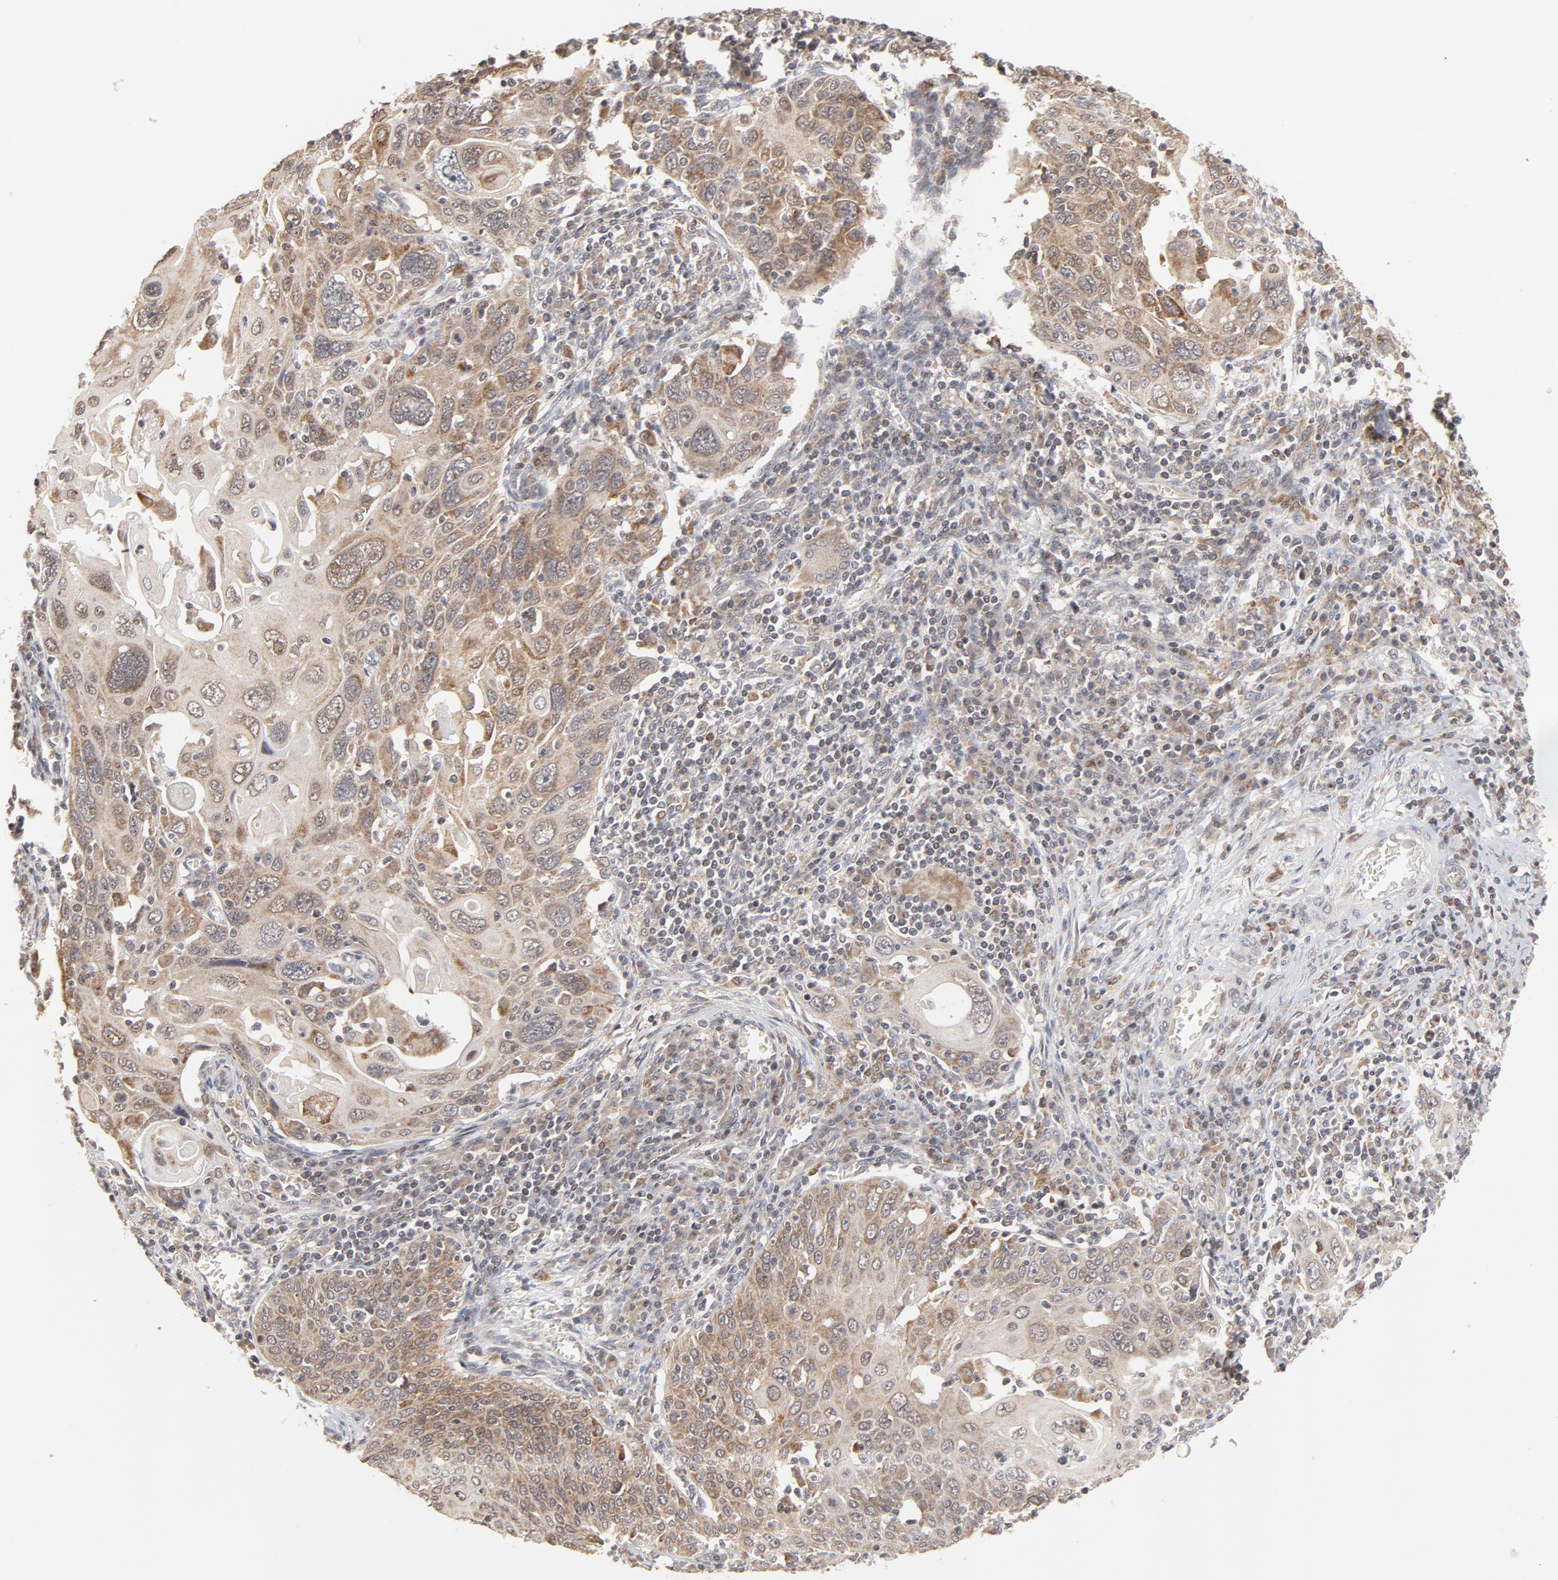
{"staining": {"intensity": "moderate", "quantity": ">75%", "location": "cytoplasmic/membranous"}, "tissue": "cervical cancer", "cell_type": "Tumor cells", "image_type": "cancer", "snomed": [{"axis": "morphology", "description": "Squamous cell carcinoma, NOS"}, {"axis": "topography", "description": "Cervix"}], "caption": "An immunohistochemistry micrograph of tumor tissue is shown. Protein staining in brown shows moderate cytoplasmic/membranous positivity in squamous cell carcinoma (cervical) within tumor cells.", "gene": "ARIH1", "patient": {"sex": "female", "age": 54}}